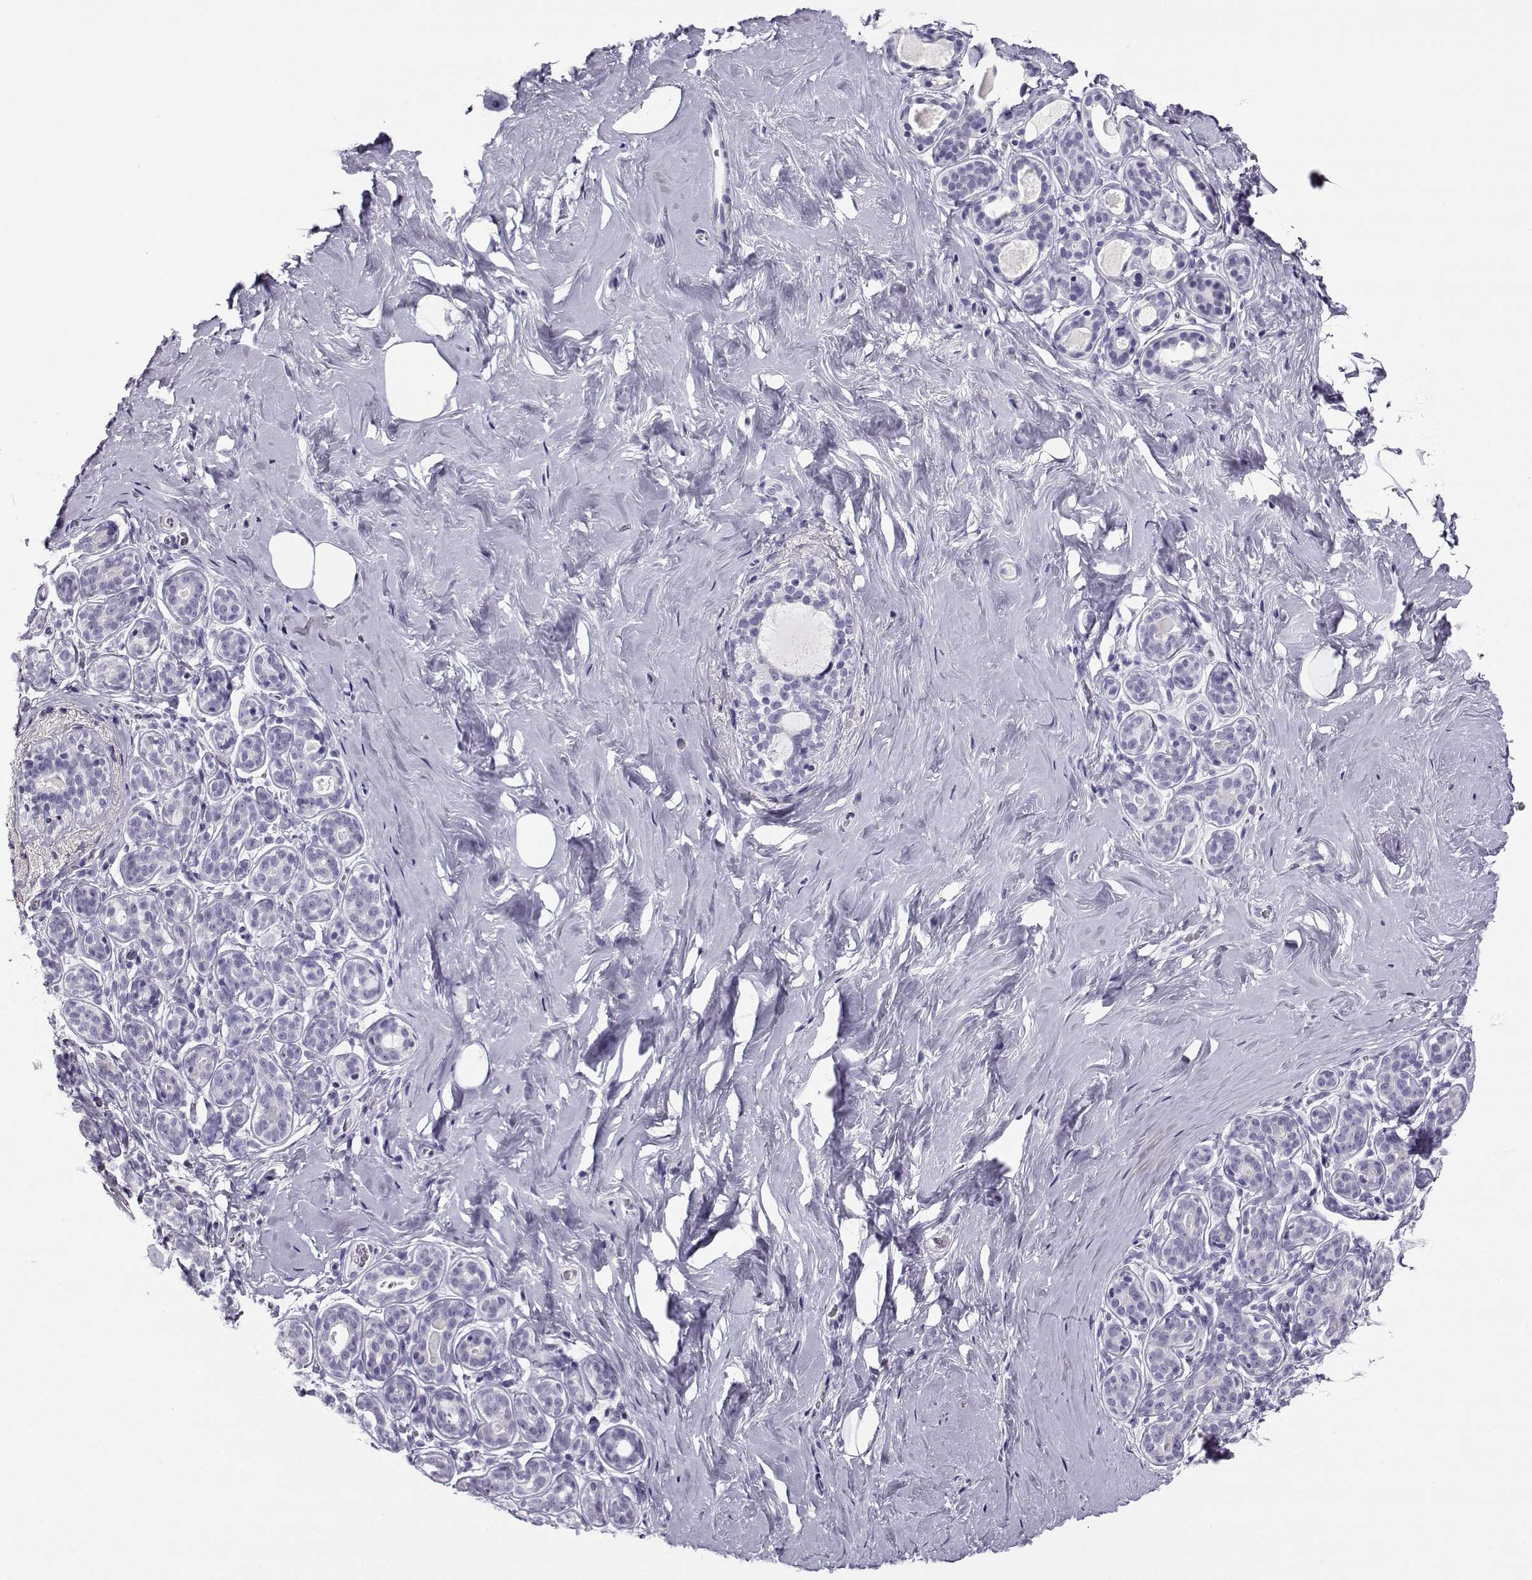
{"staining": {"intensity": "negative", "quantity": "none", "location": "none"}, "tissue": "breast", "cell_type": "Adipocytes", "image_type": "normal", "snomed": [{"axis": "morphology", "description": "Normal tissue, NOS"}, {"axis": "topography", "description": "Skin"}, {"axis": "topography", "description": "Breast"}], "caption": "Immunohistochemical staining of unremarkable human breast demonstrates no significant expression in adipocytes.", "gene": "RHOXF2B", "patient": {"sex": "female", "age": 43}}